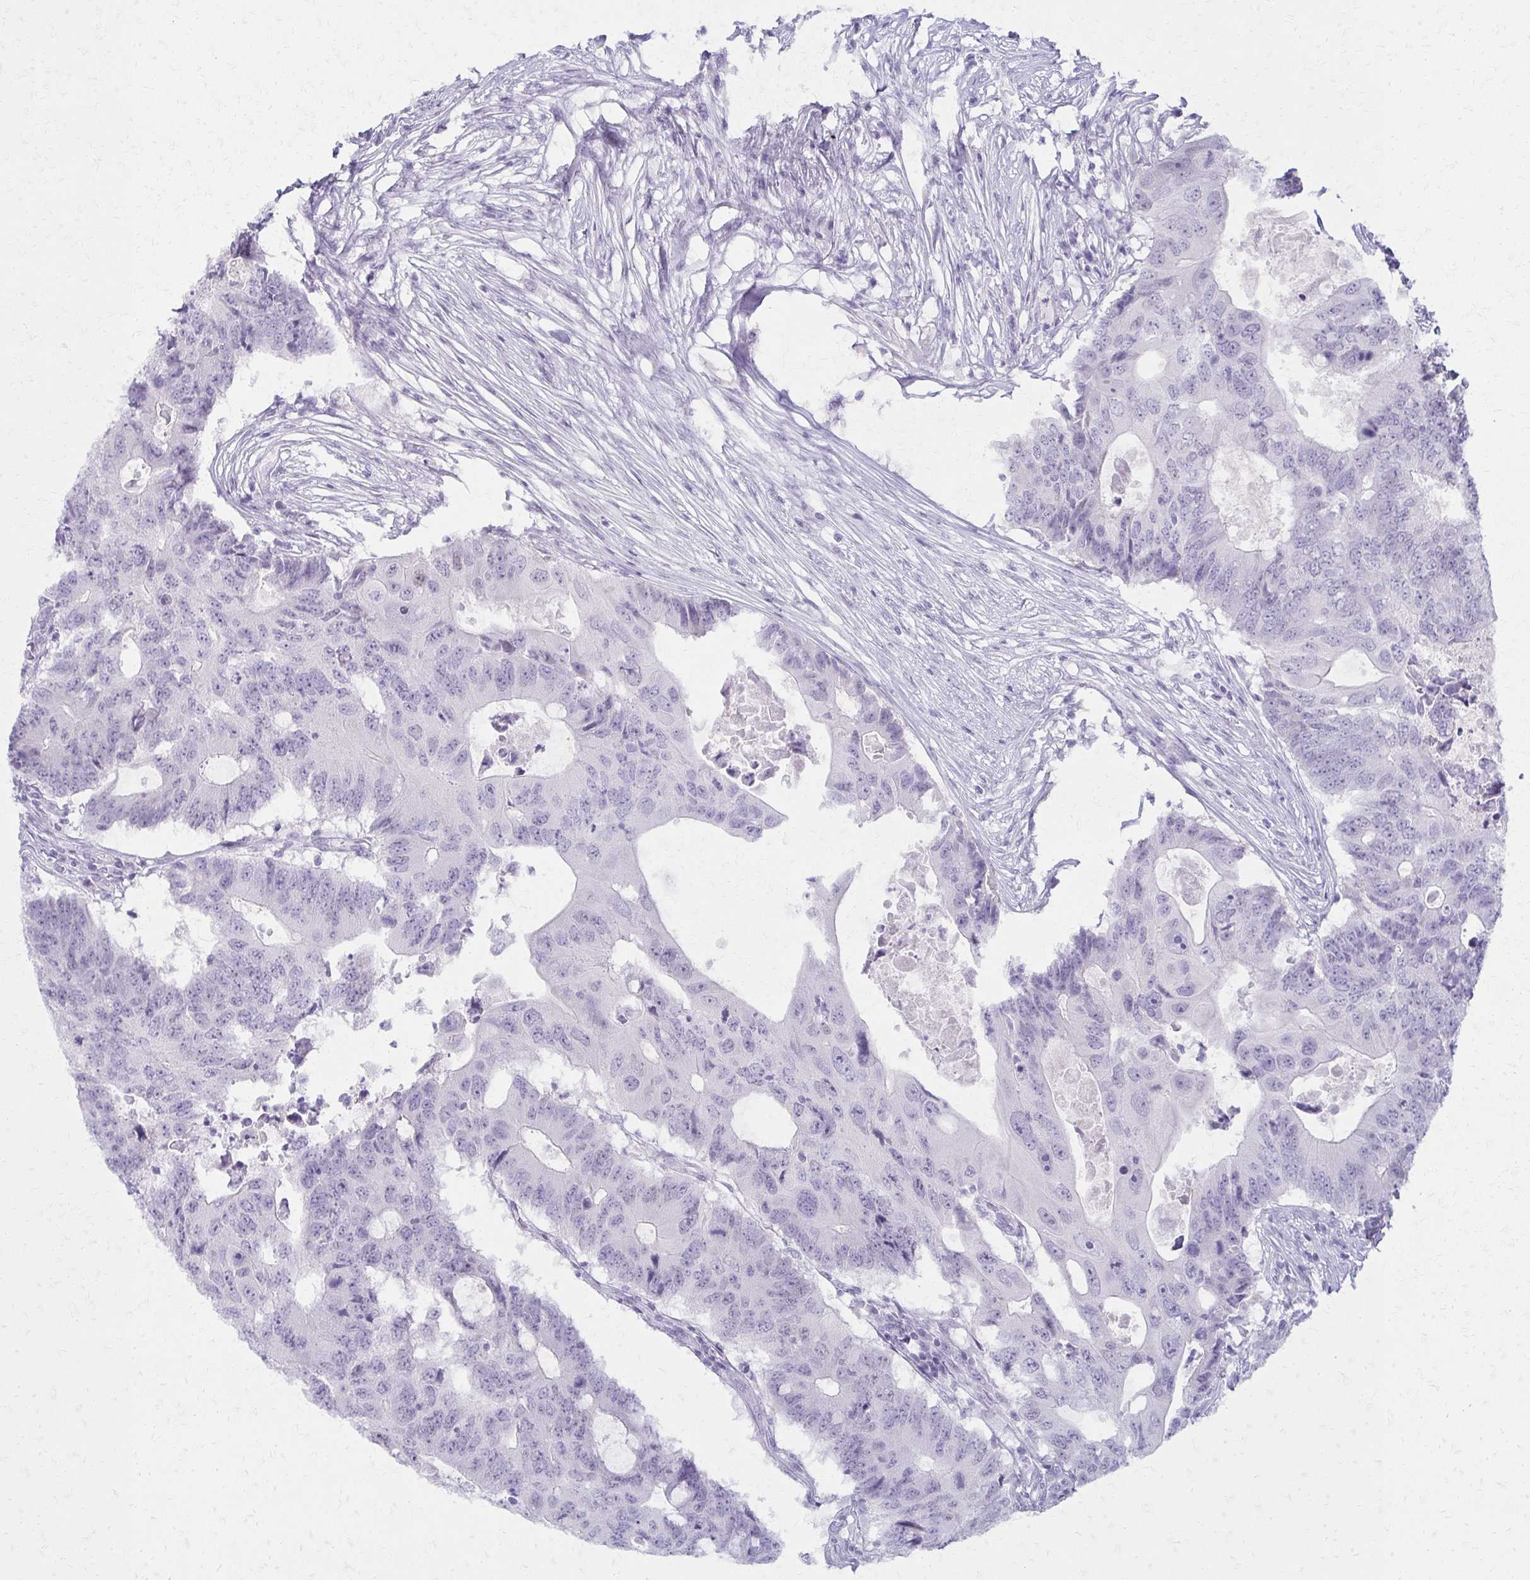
{"staining": {"intensity": "negative", "quantity": "none", "location": "none"}, "tissue": "colorectal cancer", "cell_type": "Tumor cells", "image_type": "cancer", "snomed": [{"axis": "morphology", "description": "Adenocarcinoma, NOS"}, {"axis": "topography", "description": "Colon"}], "caption": "High power microscopy image of an IHC histopathology image of colorectal cancer (adenocarcinoma), revealing no significant staining in tumor cells. (Immunohistochemistry (ihc), brightfield microscopy, high magnification).", "gene": "MORC4", "patient": {"sex": "male", "age": 71}}